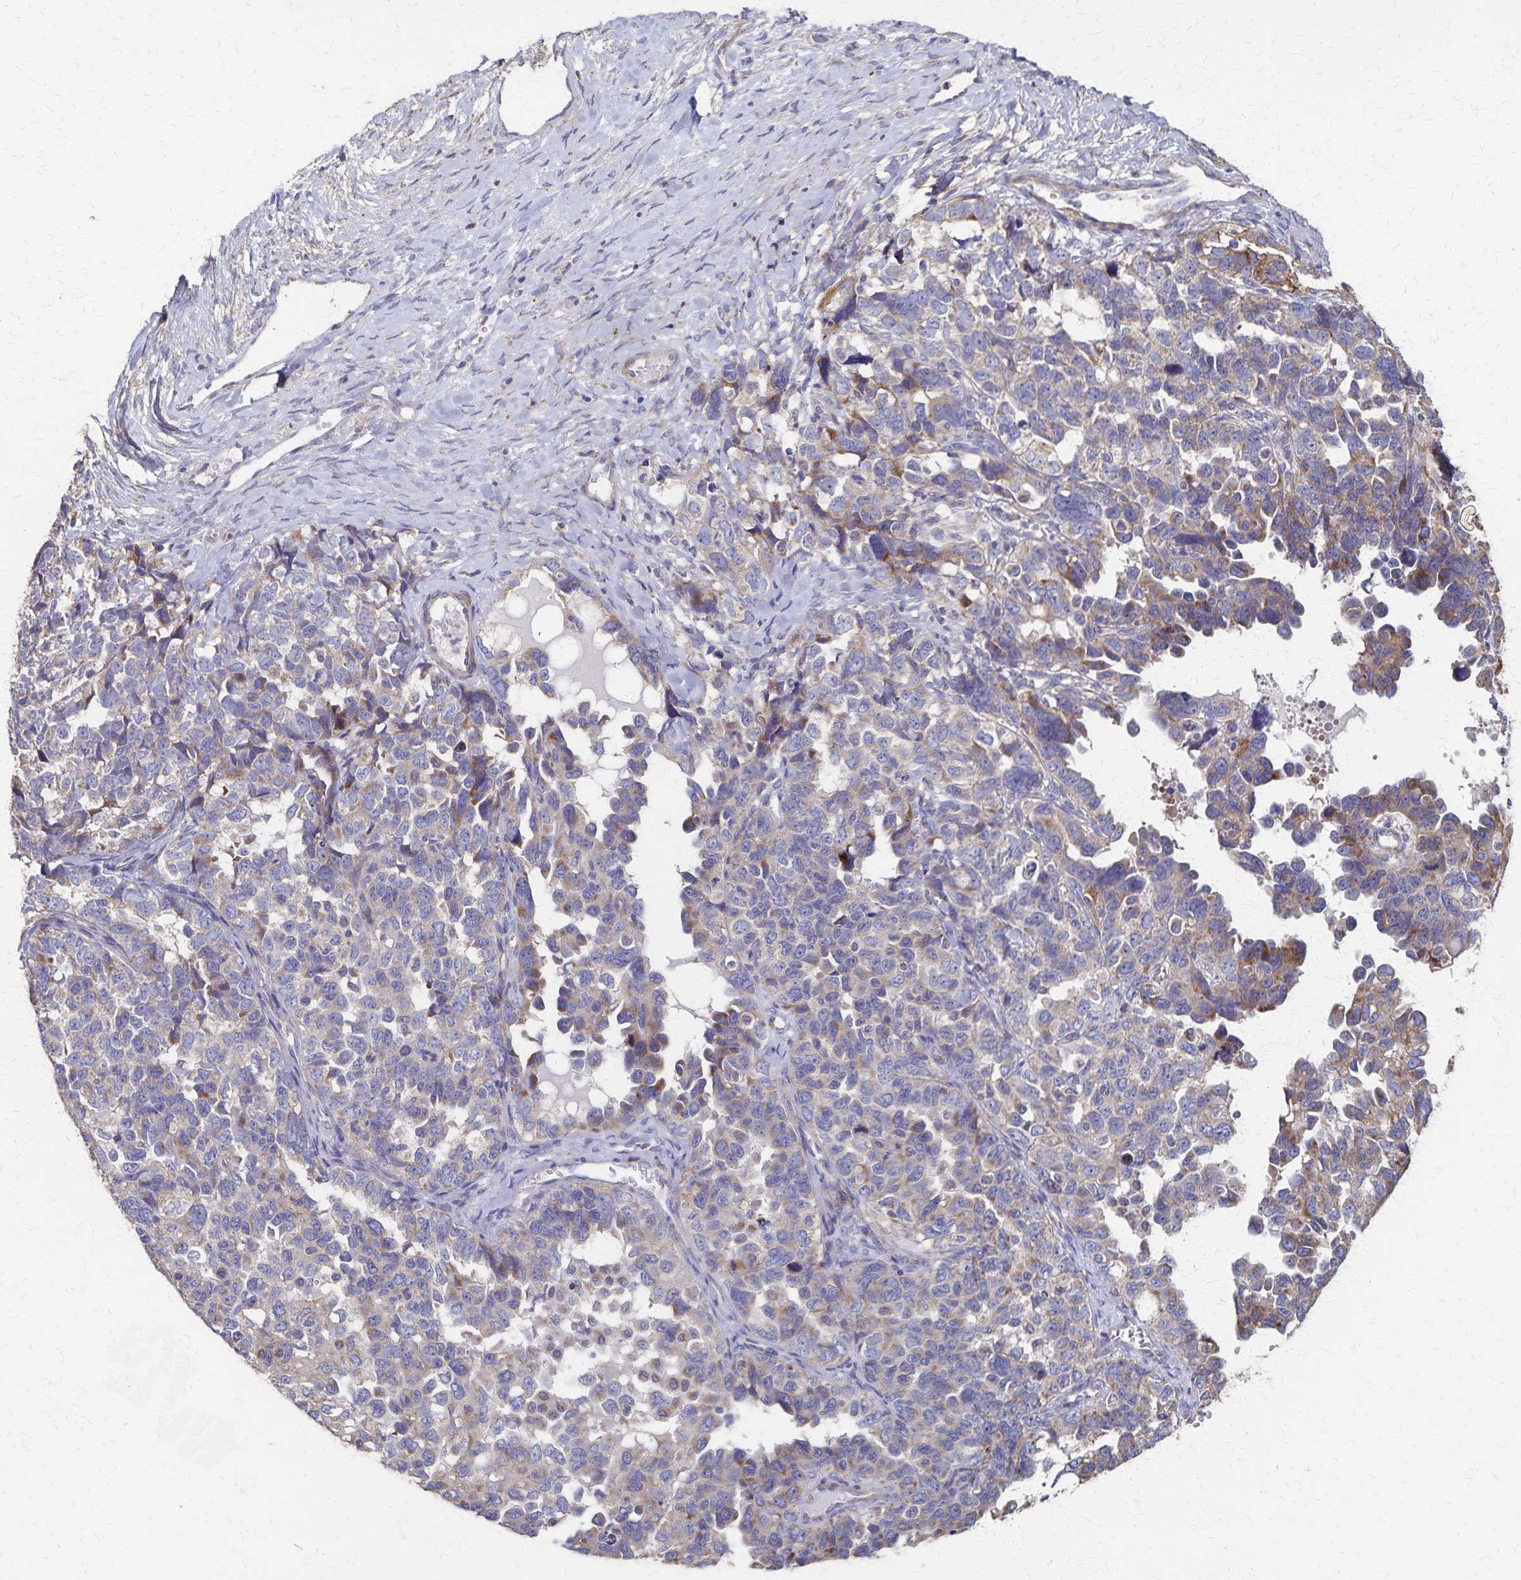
{"staining": {"intensity": "weak", "quantity": "<25%", "location": "cytoplasmic/membranous"}, "tissue": "ovarian cancer", "cell_type": "Tumor cells", "image_type": "cancer", "snomed": [{"axis": "morphology", "description": "Cystadenocarcinoma, serous, NOS"}, {"axis": "topography", "description": "Ovary"}], "caption": "Immunohistochemistry of serous cystadenocarcinoma (ovarian) exhibits no staining in tumor cells.", "gene": "PGAP2", "patient": {"sex": "female", "age": 69}}